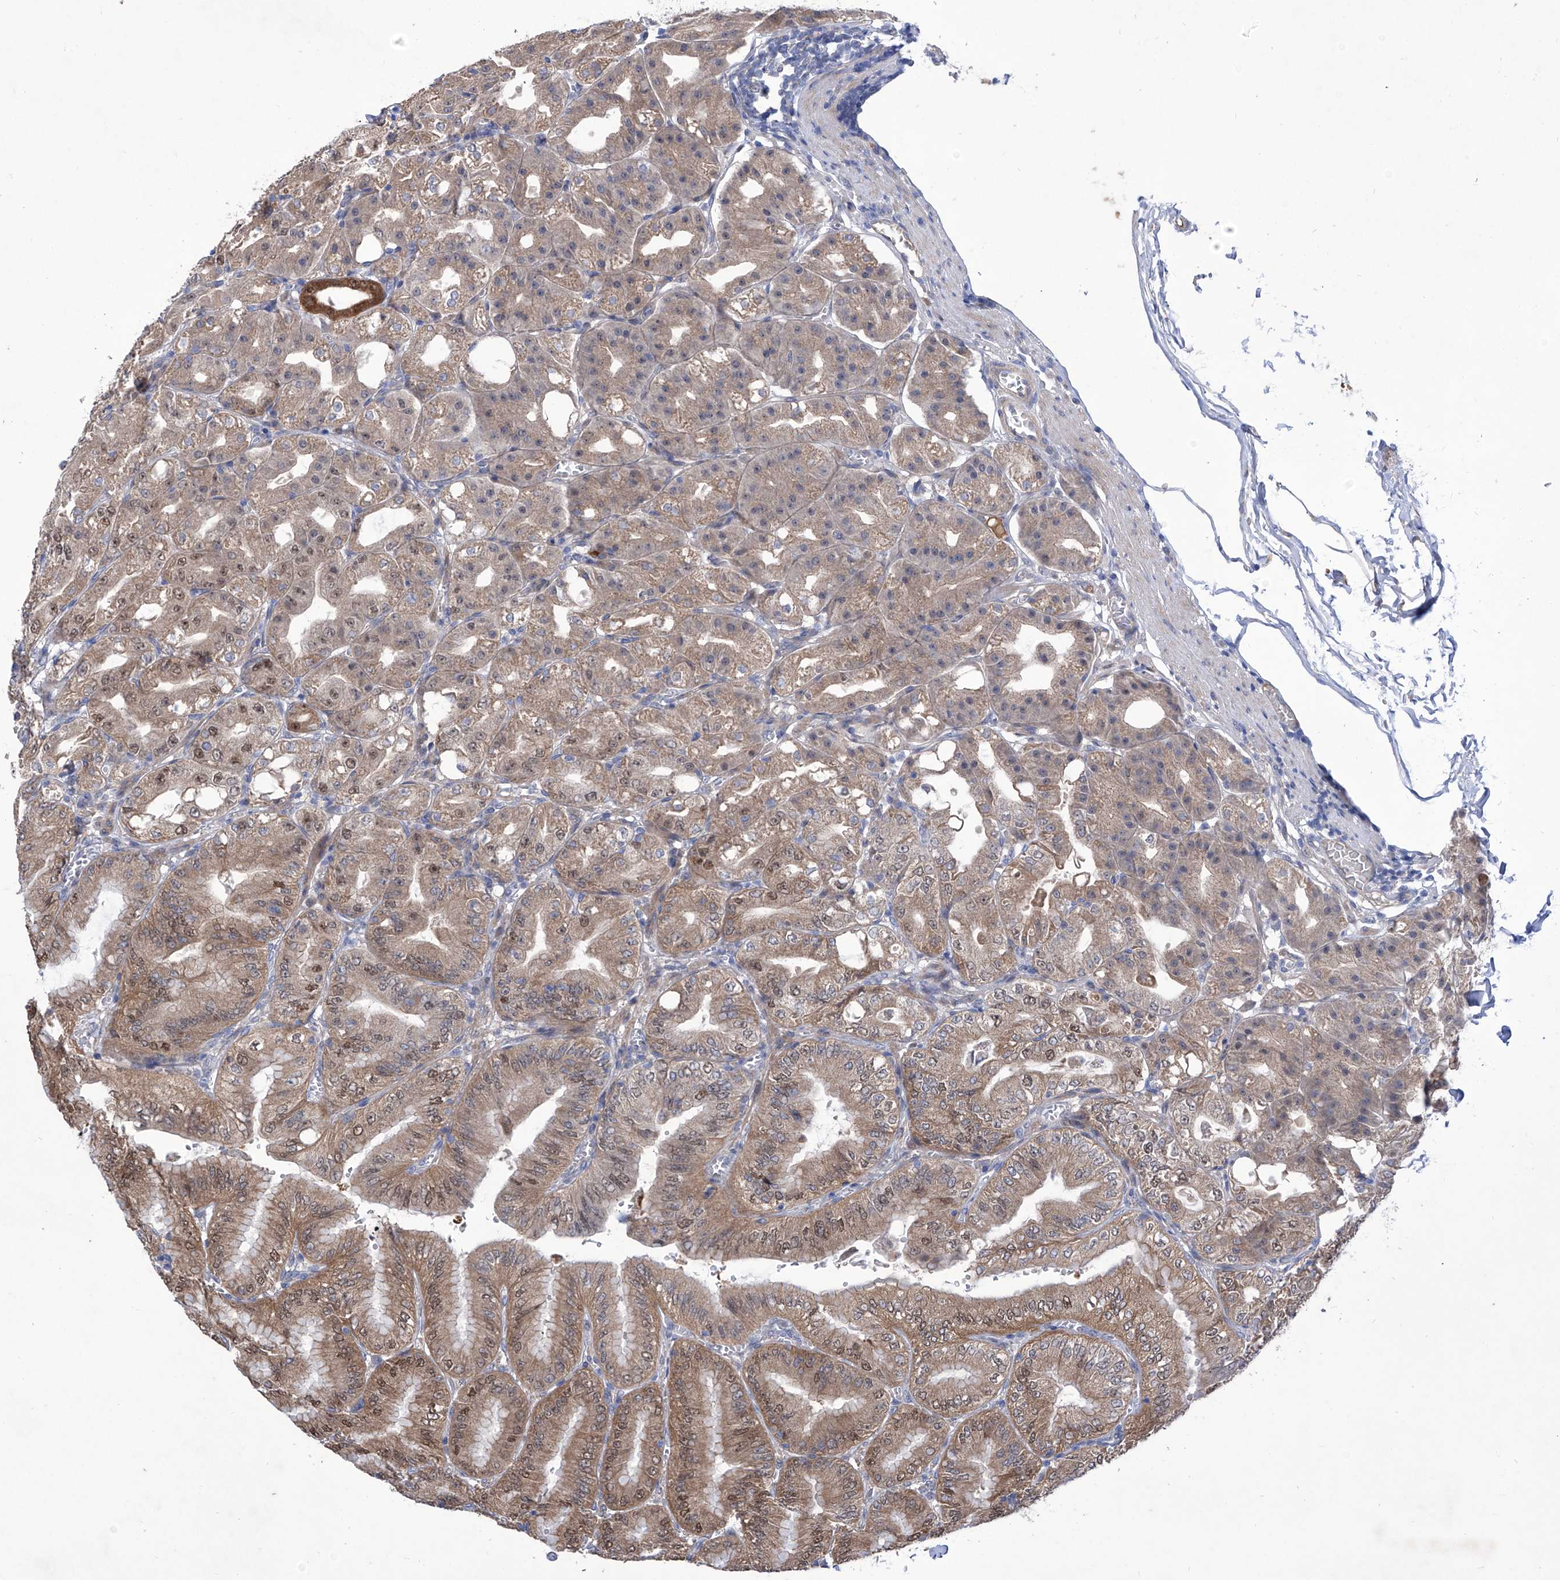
{"staining": {"intensity": "moderate", "quantity": ">75%", "location": "cytoplasmic/membranous,nuclear"}, "tissue": "stomach", "cell_type": "Glandular cells", "image_type": "normal", "snomed": [{"axis": "morphology", "description": "Normal tissue, NOS"}, {"axis": "topography", "description": "Stomach, lower"}], "caption": "Protein expression analysis of benign human stomach reveals moderate cytoplasmic/membranous,nuclear positivity in about >75% of glandular cells. (DAB (3,3'-diaminobenzidine) IHC with brightfield microscopy, high magnification).", "gene": "SRBD1", "patient": {"sex": "male", "age": 71}}